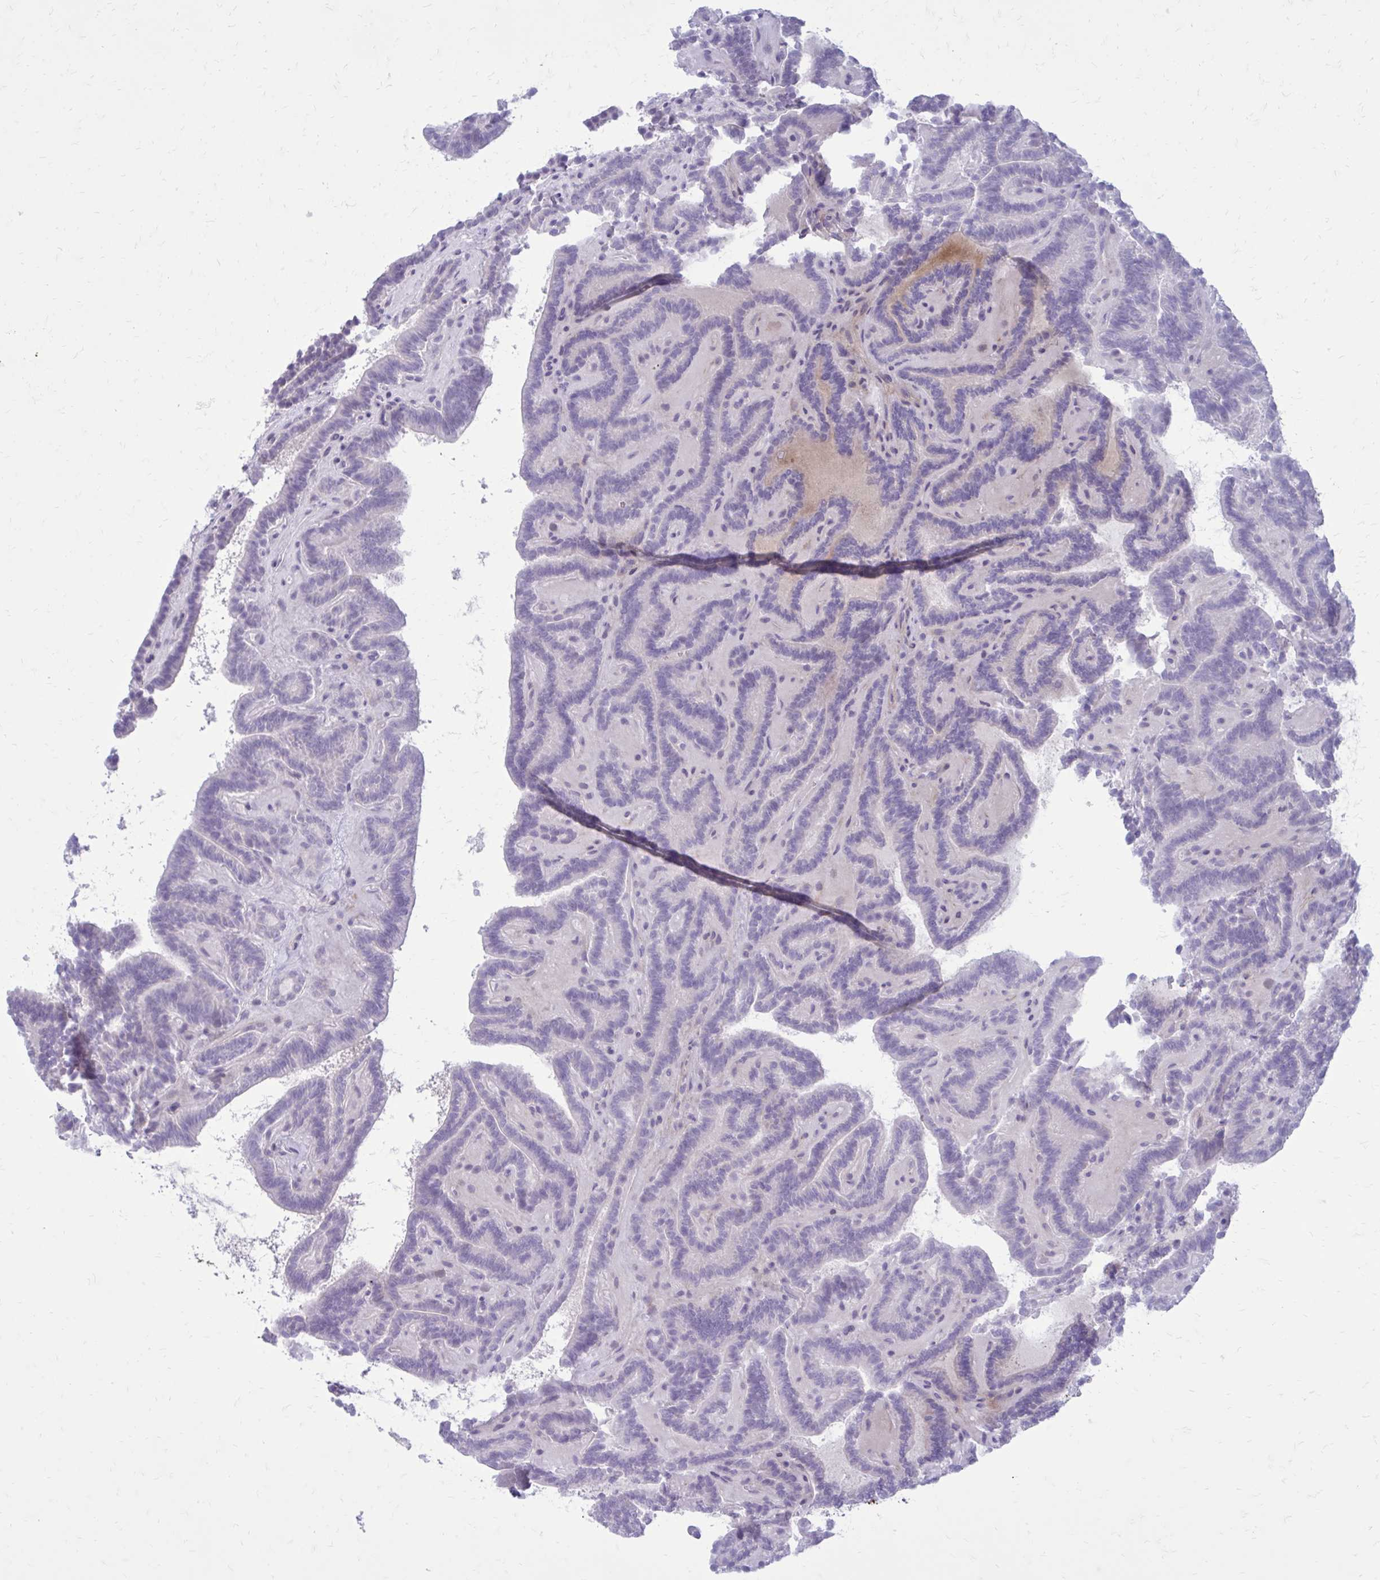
{"staining": {"intensity": "negative", "quantity": "none", "location": "none"}, "tissue": "thyroid cancer", "cell_type": "Tumor cells", "image_type": "cancer", "snomed": [{"axis": "morphology", "description": "Papillary adenocarcinoma, NOS"}, {"axis": "topography", "description": "Thyroid gland"}], "caption": "This is an immunohistochemistry micrograph of human papillary adenocarcinoma (thyroid). There is no positivity in tumor cells.", "gene": "GIGYF2", "patient": {"sex": "female", "age": 21}}